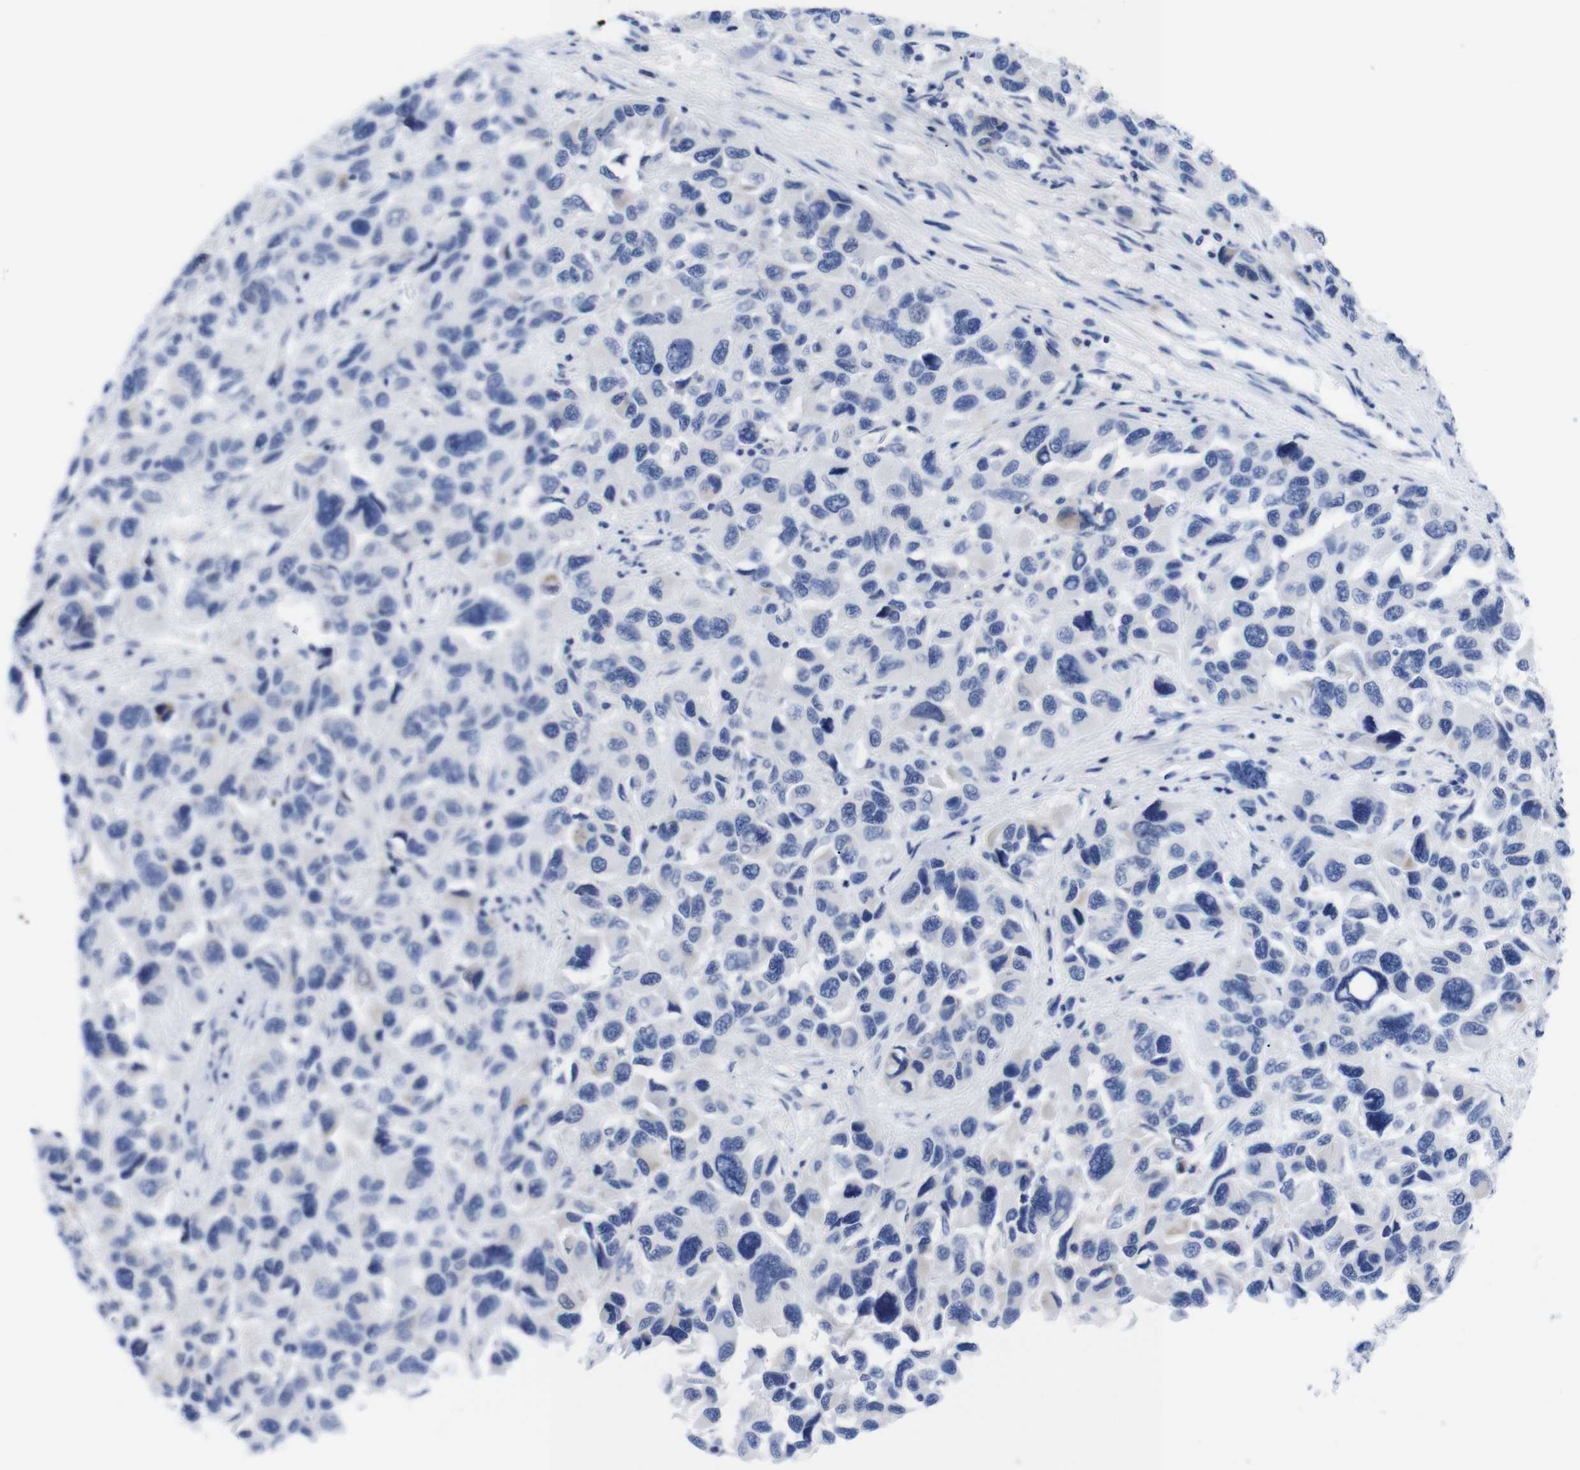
{"staining": {"intensity": "negative", "quantity": "none", "location": "none"}, "tissue": "melanoma", "cell_type": "Tumor cells", "image_type": "cancer", "snomed": [{"axis": "morphology", "description": "Malignant melanoma, NOS"}, {"axis": "topography", "description": "Skin"}], "caption": "This is an IHC photomicrograph of malignant melanoma. There is no expression in tumor cells.", "gene": "LRRC55", "patient": {"sex": "male", "age": 53}}